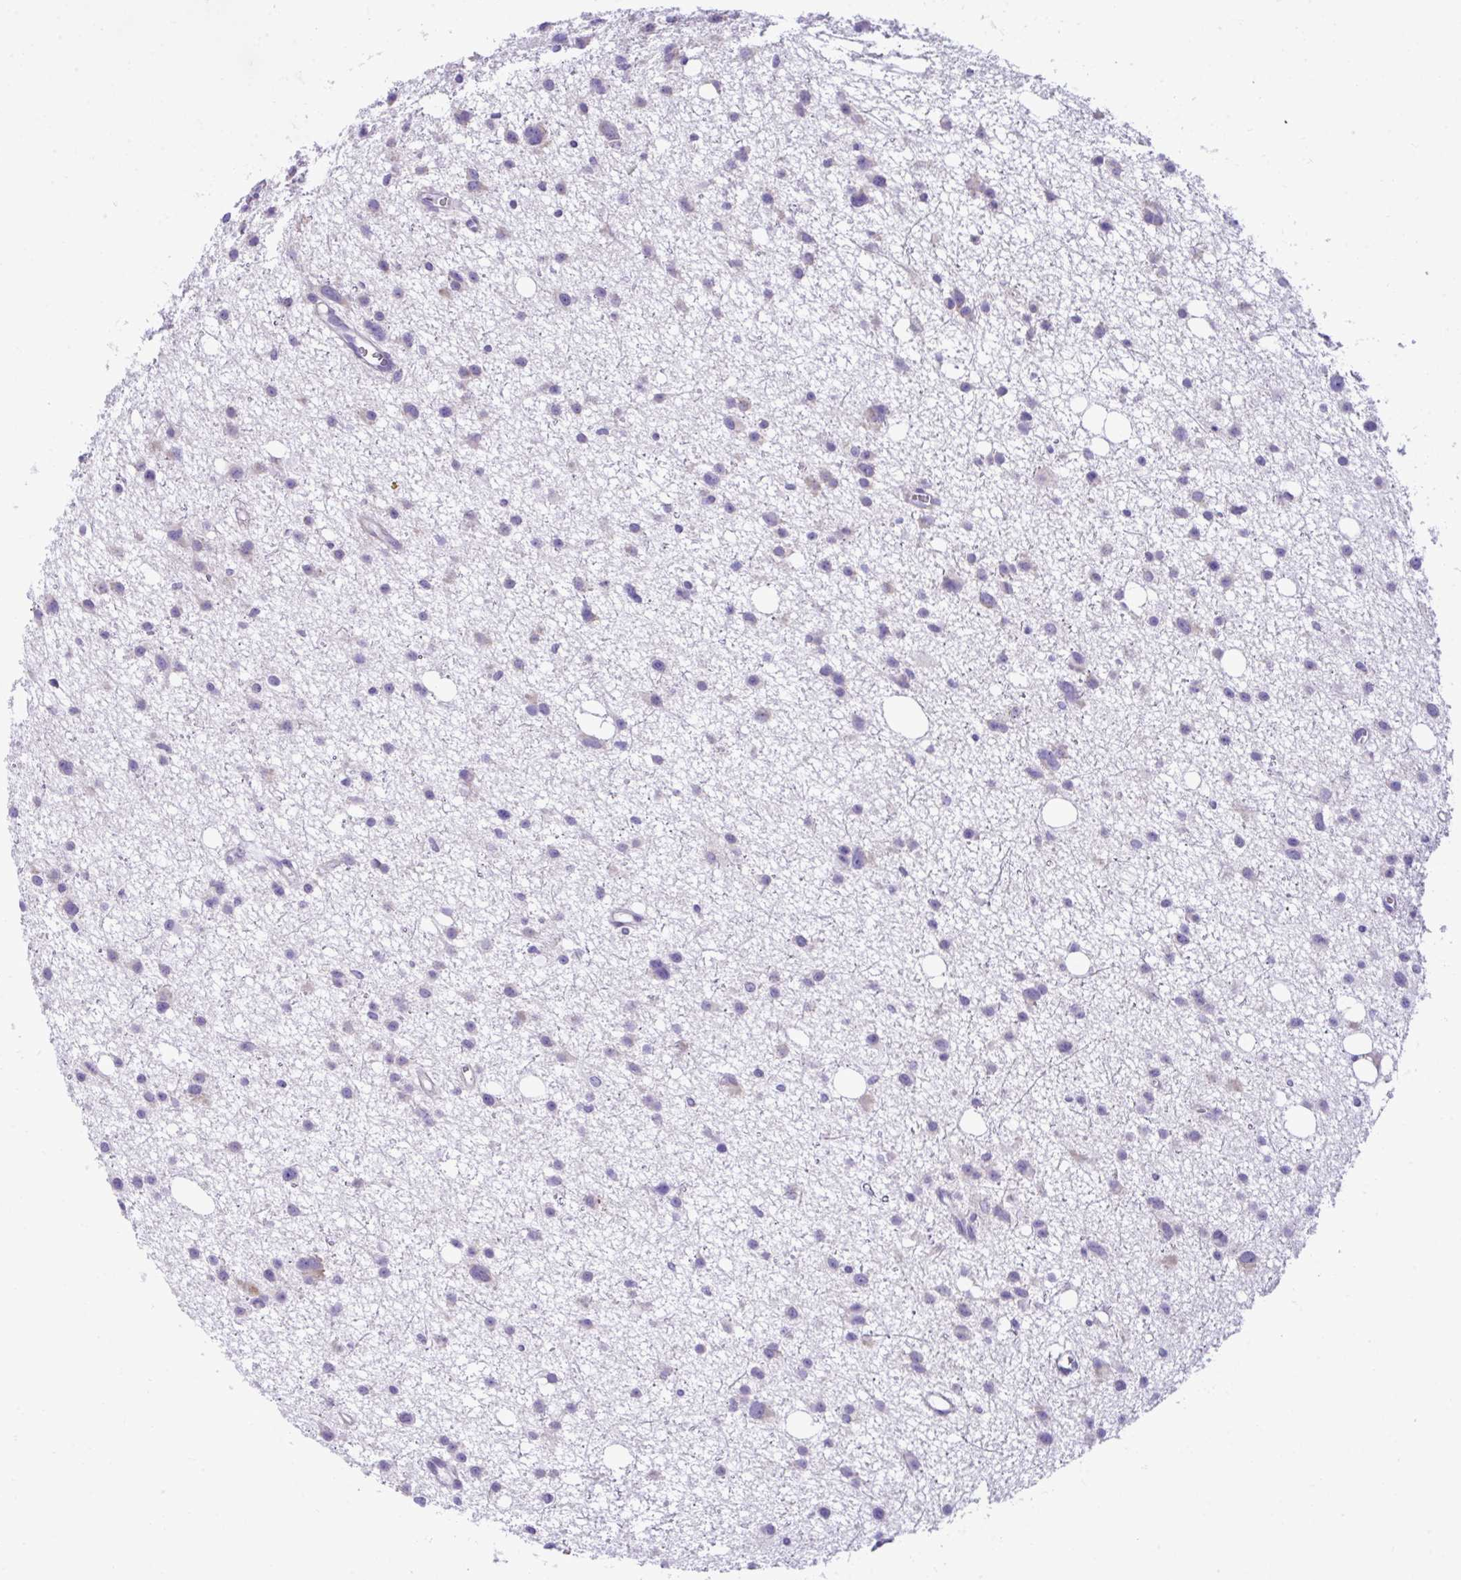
{"staining": {"intensity": "negative", "quantity": "none", "location": "none"}, "tissue": "glioma", "cell_type": "Tumor cells", "image_type": "cancer", "snomed": [{"axis": "morphology", "description": "Glioma, malignant, High grade"}, {"axis": "topography", "description": "Brain"}], "caption": "Photomicrograph shows no significant protein staining in tumor cells of glioma. The staining is performed using DAB brown chromogen with nuclei counter-stained in using hematoxylin.", "gene": "RPL7", "patient": {"sex": "male", "age": 23}}